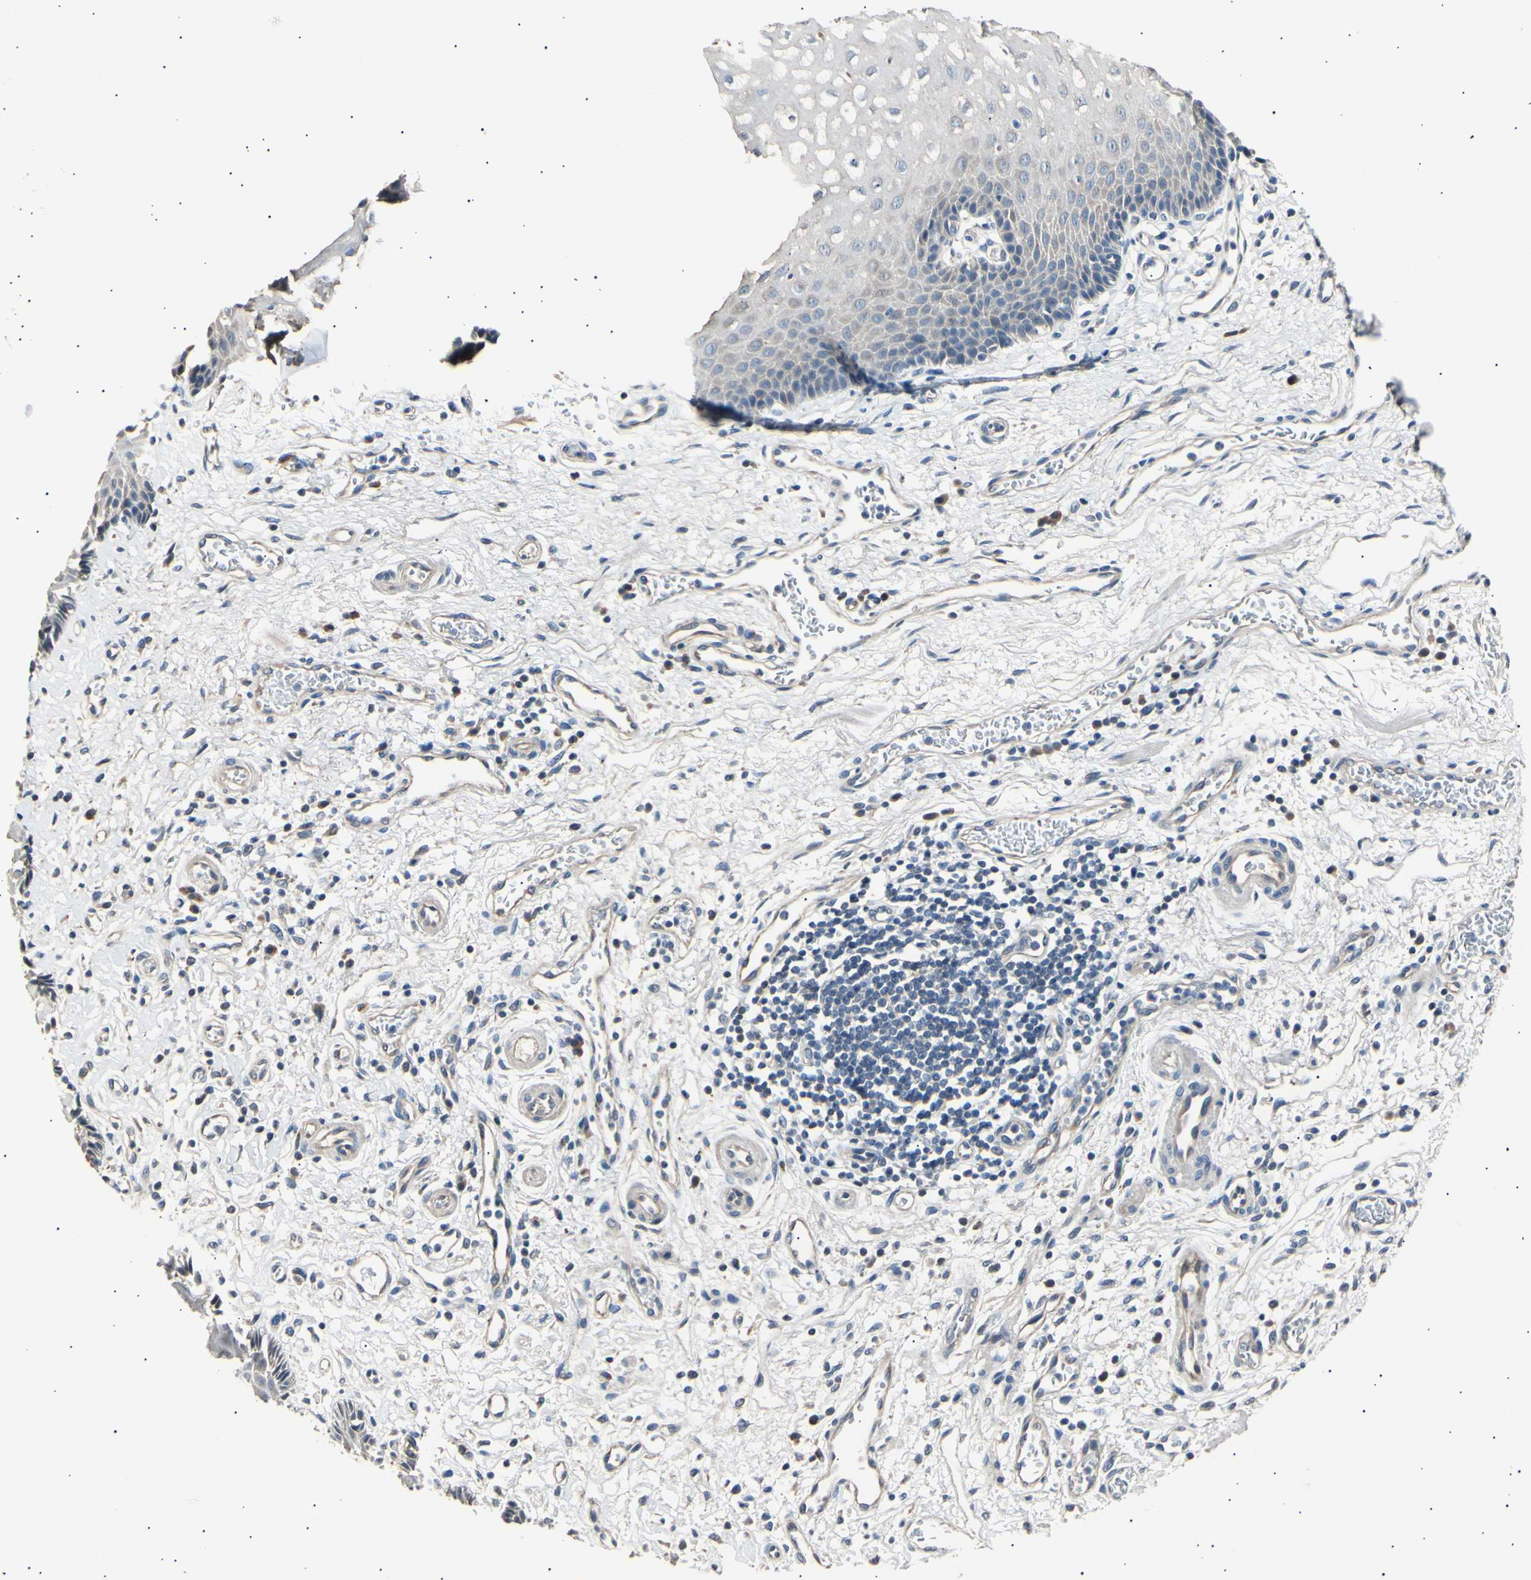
{"staining": {"intensity": "weak", "quantity": "<25%", "location": "cytoplasmic/membranous"}, "tissue": "esophagus", "cell_type": "Squamous epithelial cells", "image_type": "normal", "snomed": [{"axis": "morphology", "description": "Normal tissue, NOS"}, {"axis": "topography", "description": "Esophagus"}], "caption": "Immunohistochemical staining of unremarkable human esophagus exhibits no significant staining in squamous epithelial cells.", "gene": "LDLR", "patient": {"sex": "male", "age": 54}}